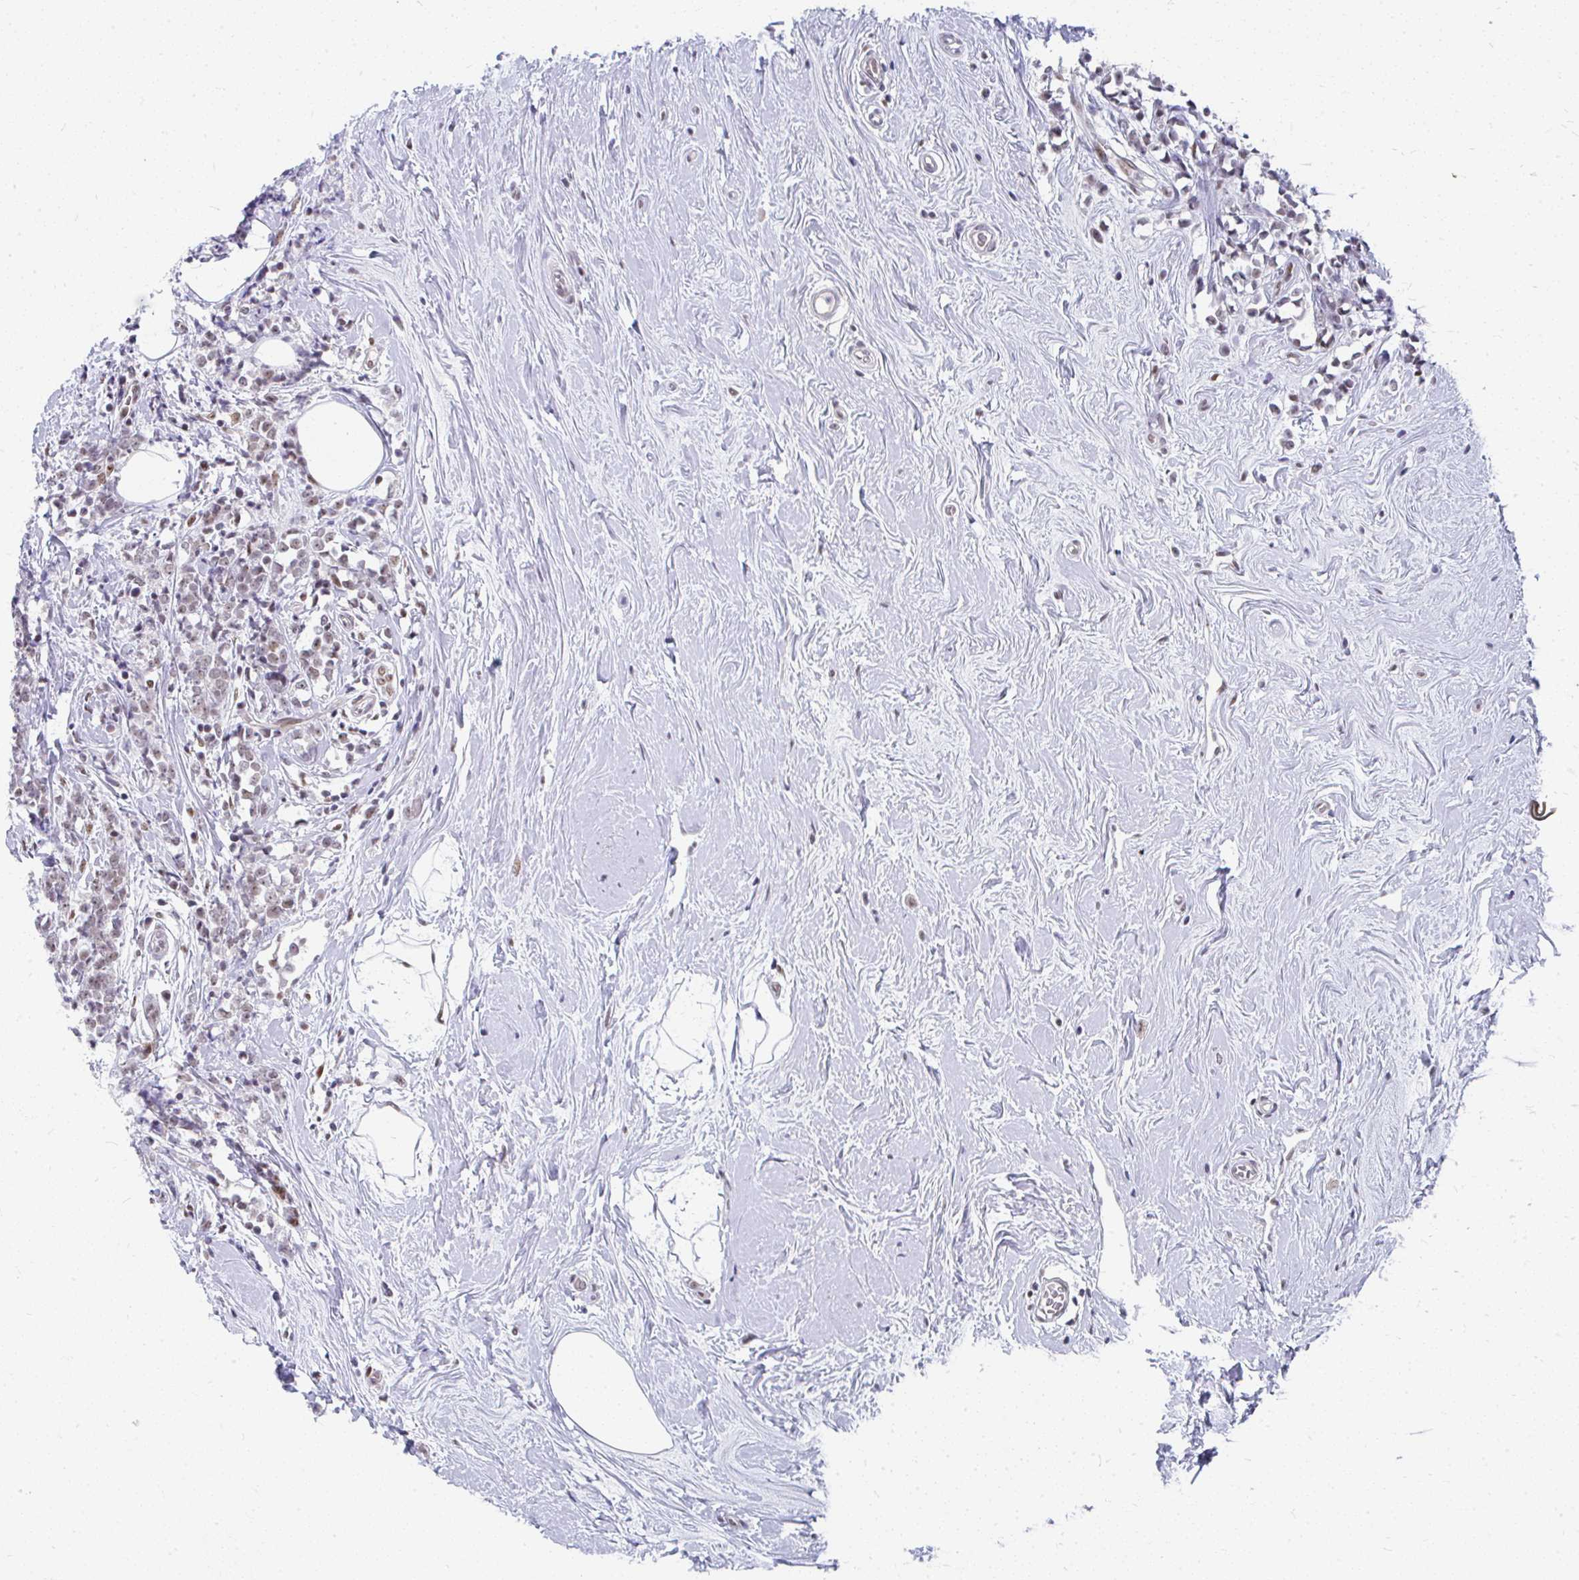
{"staining": {"intensity": "moderate", "quantity": ">75%", "location": "nuclear"}, "tissue": "breast cancer", "cell_type": "Tumor cells", "image_type": "cancer", "snomed": [{"axis": "morphology", "description": "Lobular carcinoma"}, {"axis": "topography", "description": "Breast"}], "caption": "Immunohistochemistry (IHC) of human breast cancer demonstrates medium levels of moderate nuclear staining in about >75% of tumor cells.", "gene": "GTF2H1", "patient": {"sex": "female", "age": 58}}